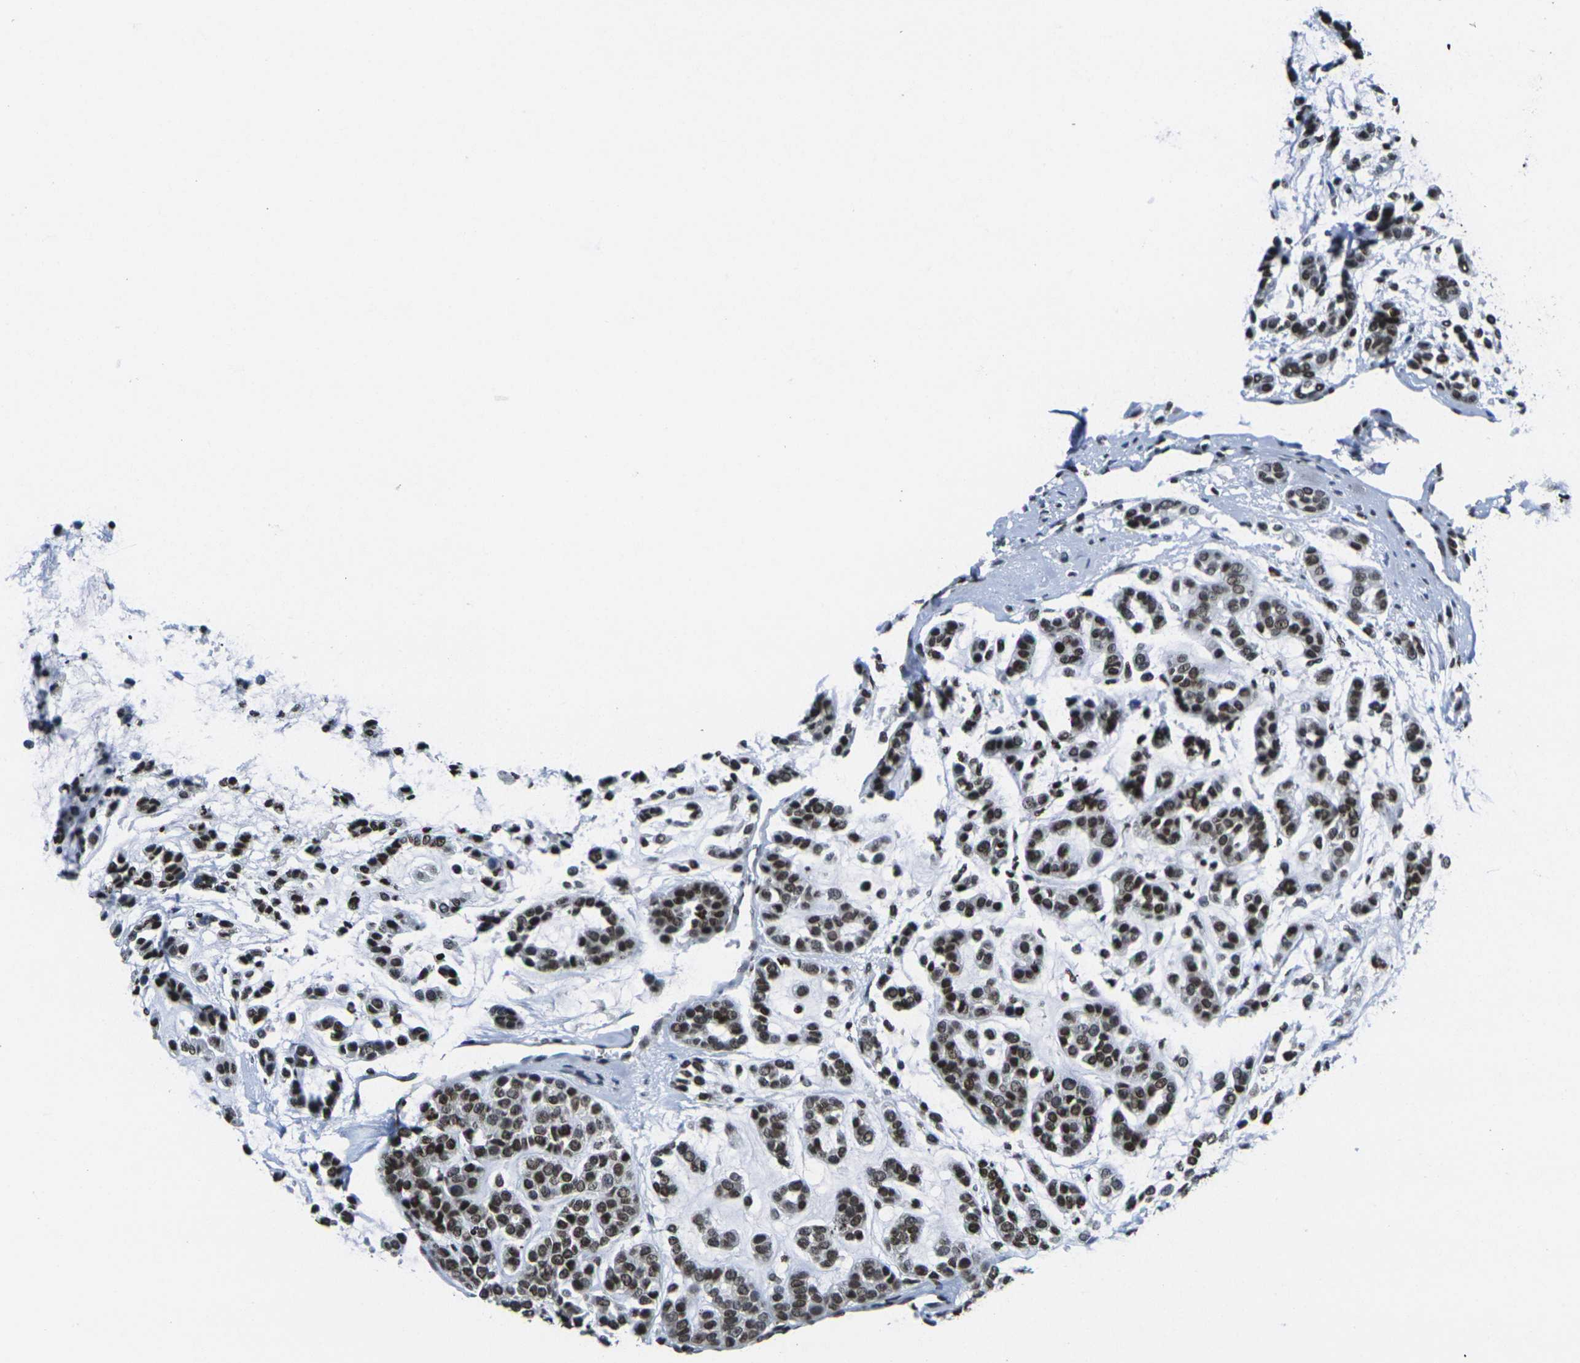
{"staining": {"intensity": "strong", "quantity": ">75%", "location": "nuclear"}, "tissue": "head and neck cancer", "cell_type": "Tumor cells", "image_type": "cancer", "snomed": [{"axis": "morphology", "description": "Adenocarcinoma, NOS"}, {"axis": "morphology", "description": "Adenoma, NOS"}, {"axis": "topography", "description": "Head-Neck"}], "caption": "The immunohistochemical stain labels strong nuclear expression in tumor cells of adenocarcinoma (head and neck) tissue.", "gene": "H1-10", "patient": {"sex": "female", "age": 55}}